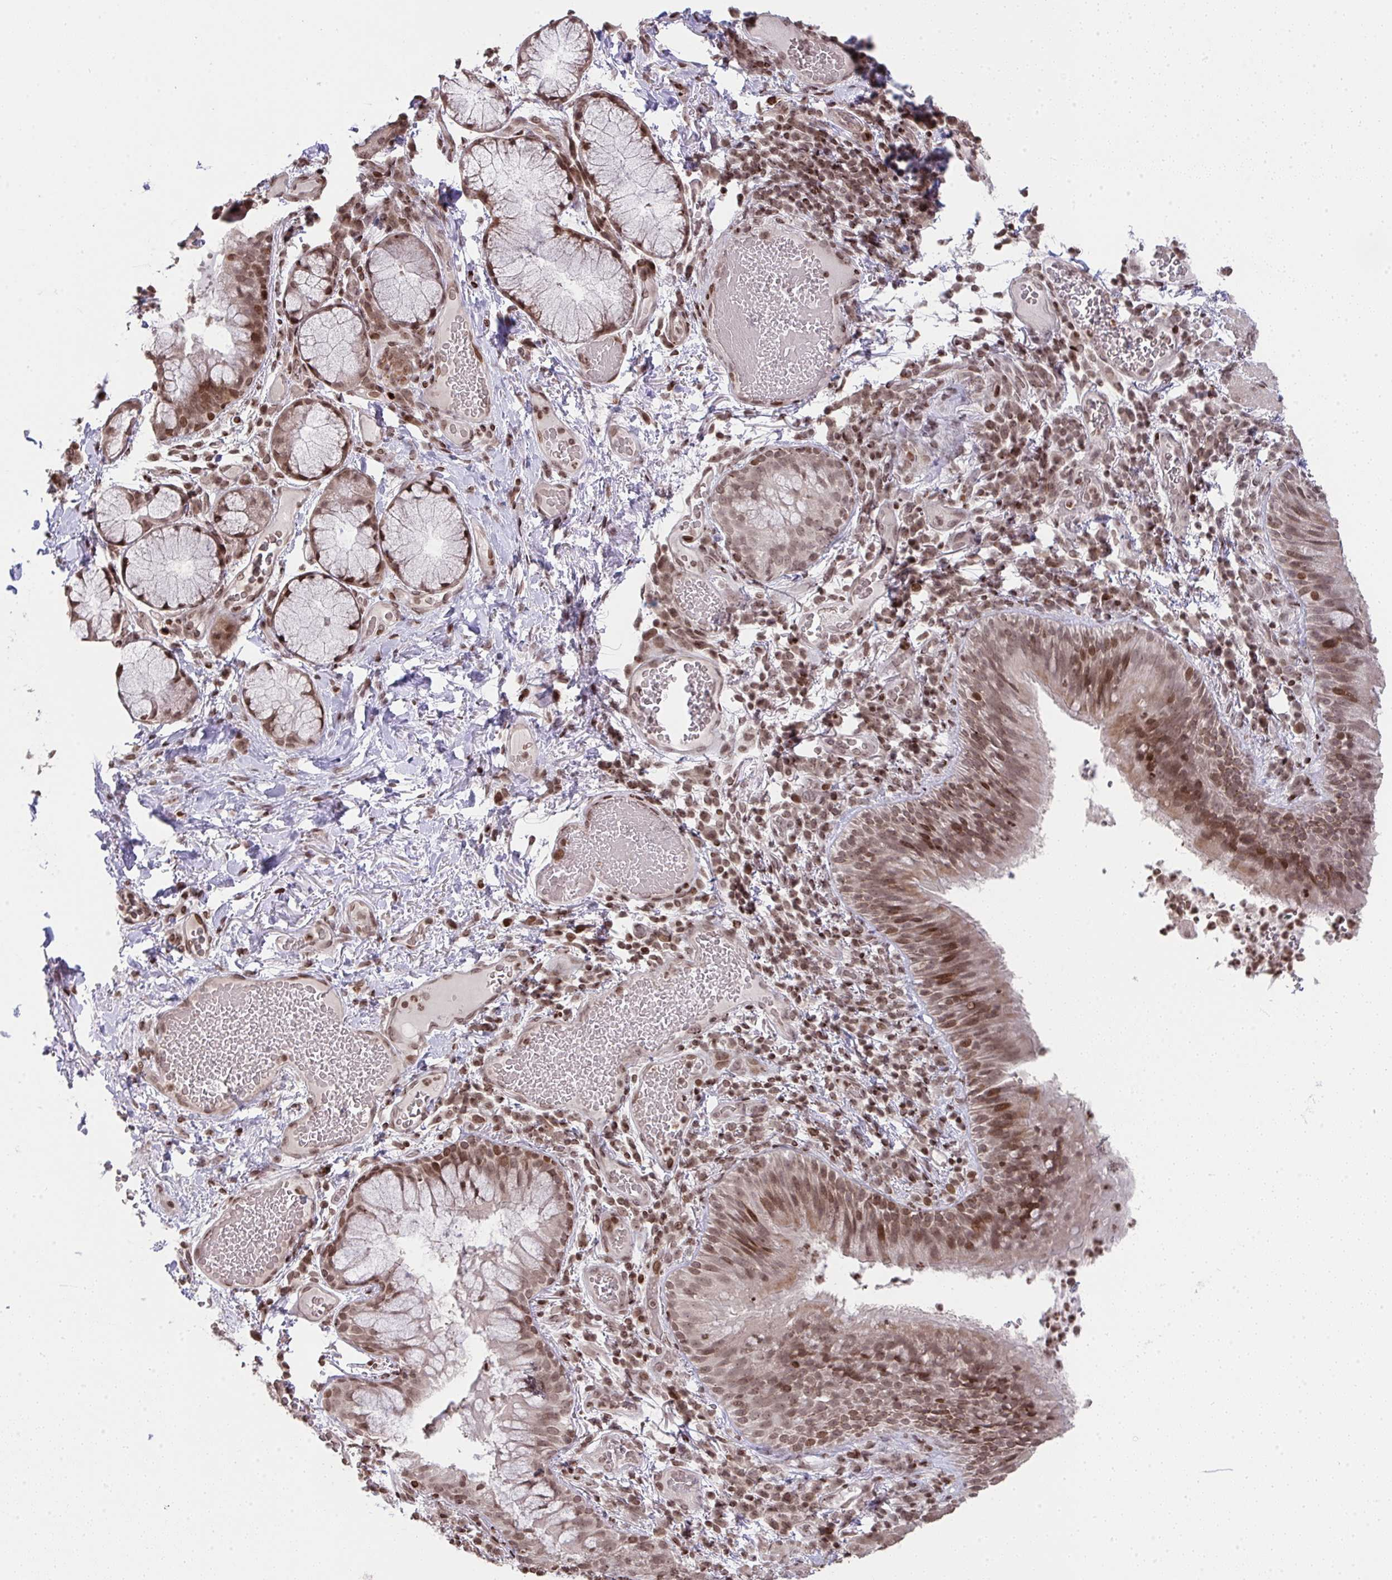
{"staining": {"intensity": "moderate", "quantity": ">75%", "location": "nuclear"}, "tissue": "bronchus", "cell_type": "Respiratory epithelial cells", "image_type": "normal", "snomed": [{"axis": "morphology", "description": "Normal tissue, NOS"}, {"axis": "topography", "description": "Lymph node"}, {"axis": "topography", "description": "Bronchus"}], "caption": "Immunohistochemical staining of unremarkable bronchus shows >75% levels of moderate nuclear protein expression in approximately >75% of respiratory epithelial cells. Nuclei are stained in blue.", "gene": "NIP7", "patient": {"sex": "male", "age": 56}}